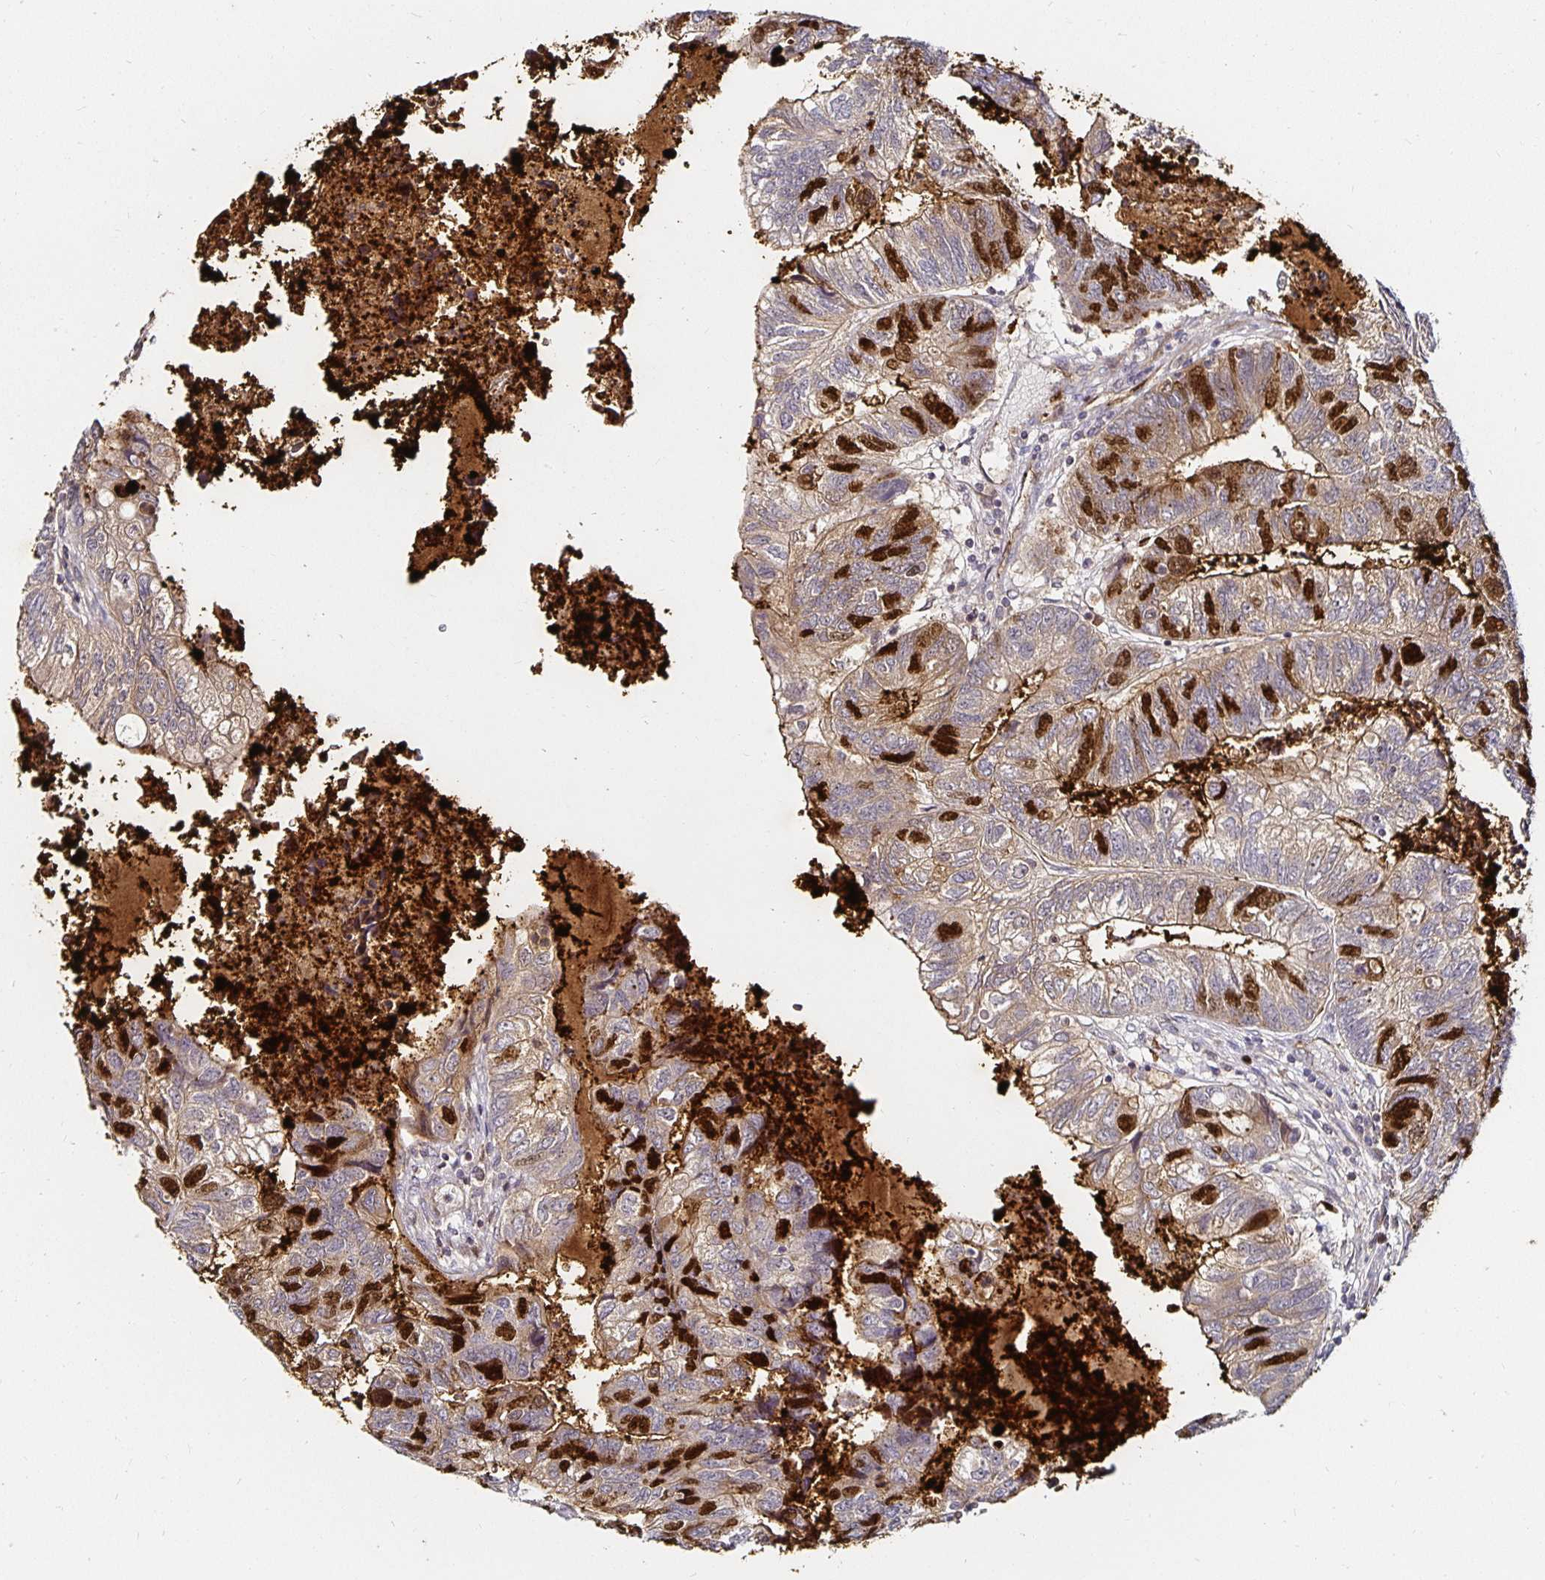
{"staining": {"intensity": "strong", "quantity": "25%-75%", "location": "nuclear"}, "tissue": "colorectal cancer", "cell_type": "Tumor cells", "image_type": "cancer", "snomed": [{"axis": "morphology", "description": "Adenocarcinoma, NOS"}, {"axis": "topography", "description": "Colon"}], "caption": "This photomicrograph shows colorectal cancer (adenocarcinoma) stained with immunohistochemistry to label a protein in brown. The nuclear of tumor cells show strong positivity for the protein. Nuclei are counter-stained blue.", "gene": "ANLN", "patient": {"sex": "female", "age": 67}}